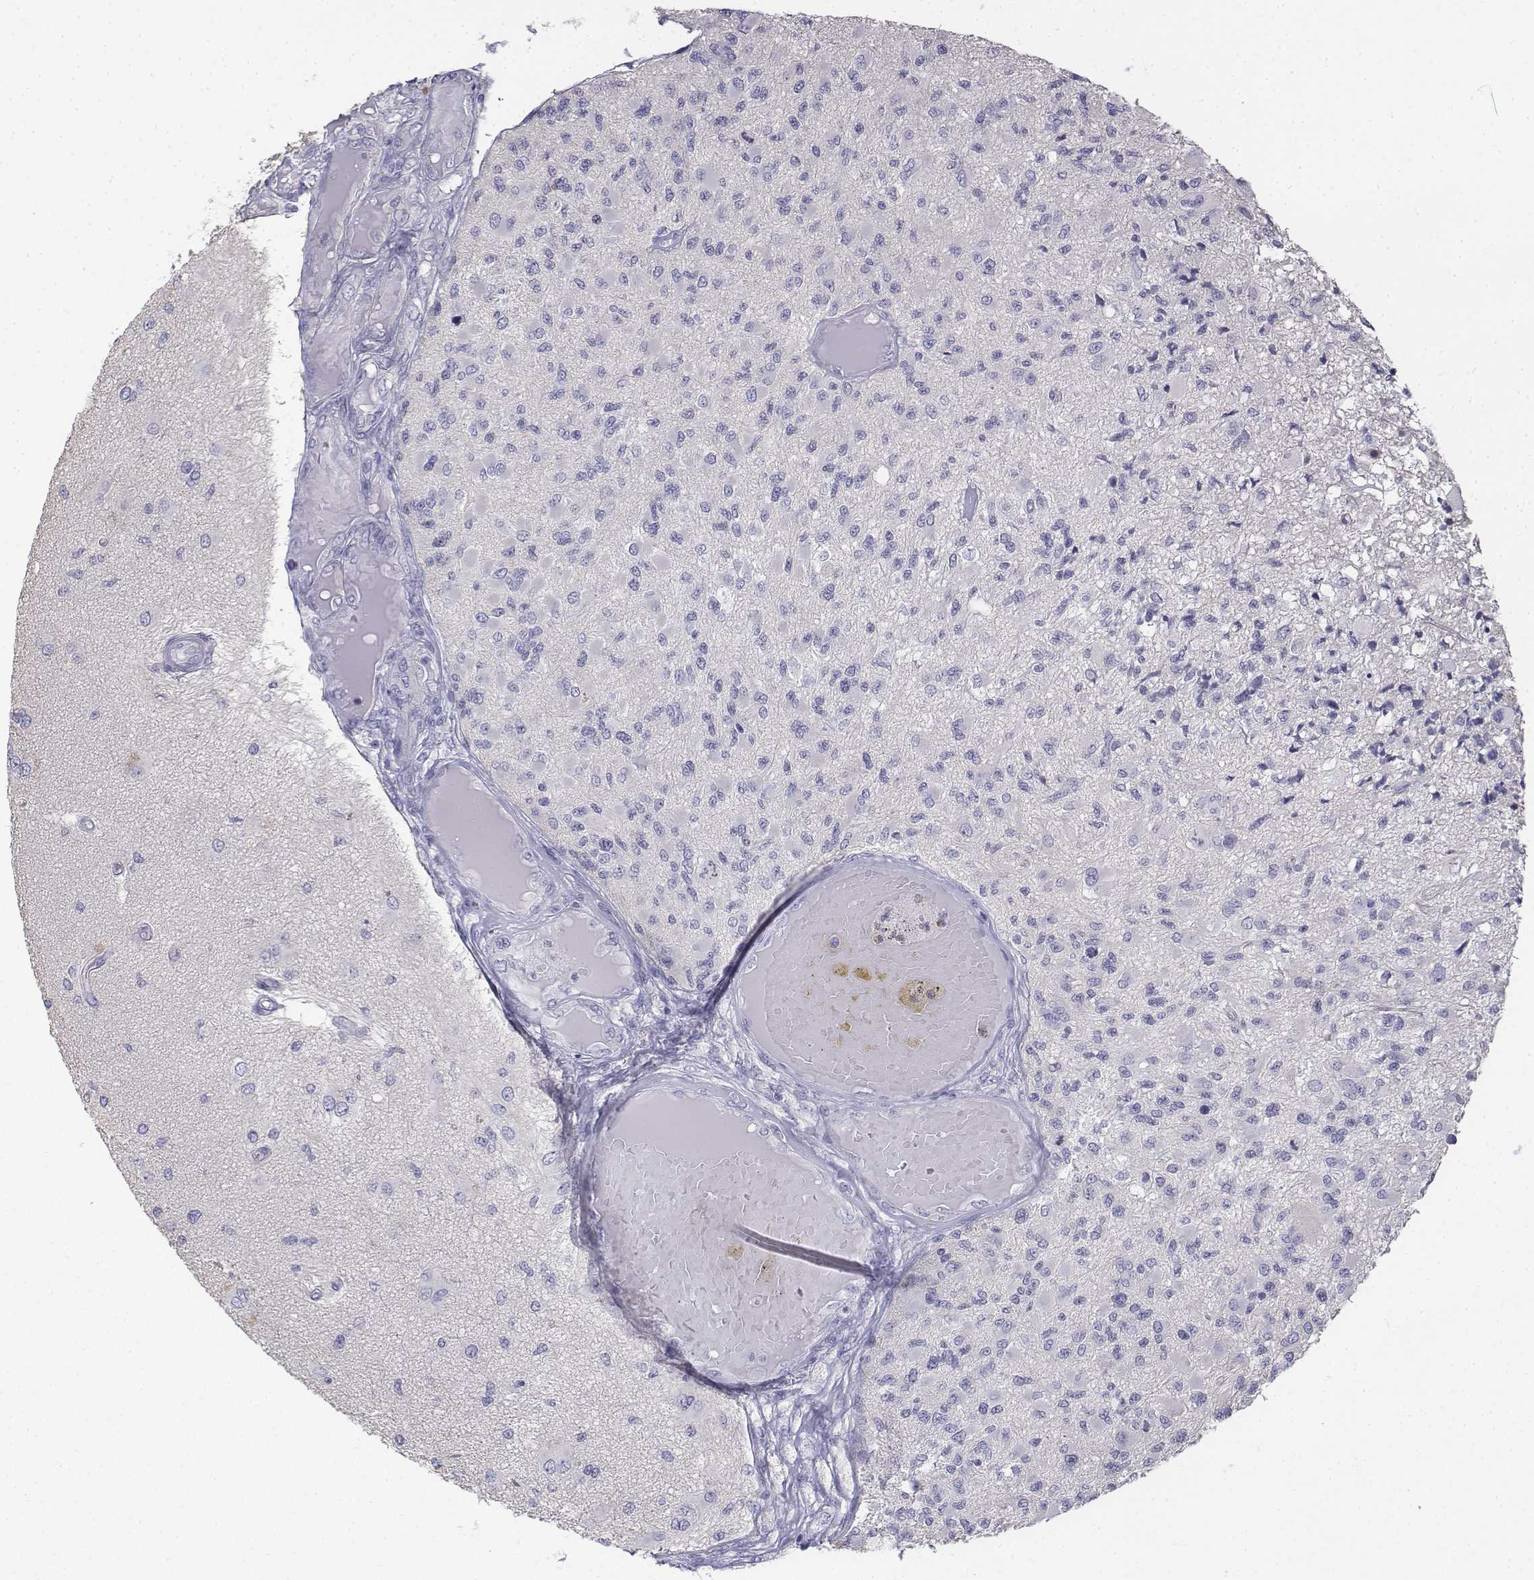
{"staining": {"intensity": "negative", "quantity": "none", "location": "none"}, "tissue": "glioma", "cell_type": "Tumor cells", "image_type": "cancer", "snomed": [{"axis": "morphology", "description": "Glioma, malignant, High grade"}, {"axis": "topography", "description": "Brain"}], "caption": "An immunohistochemistry (IHC) histopathology image of malignant glioma (high-grade) is shown. There is no staining in tumor cells of malignant glioma (high-grade). The staining is performed using DAB (3,3'-diaminobenzidine) brown chromogen with nuclei counter-stained in using hematoxylin.", "gene": "LGSN", "patient": {"sex": "female", "age": 63}}